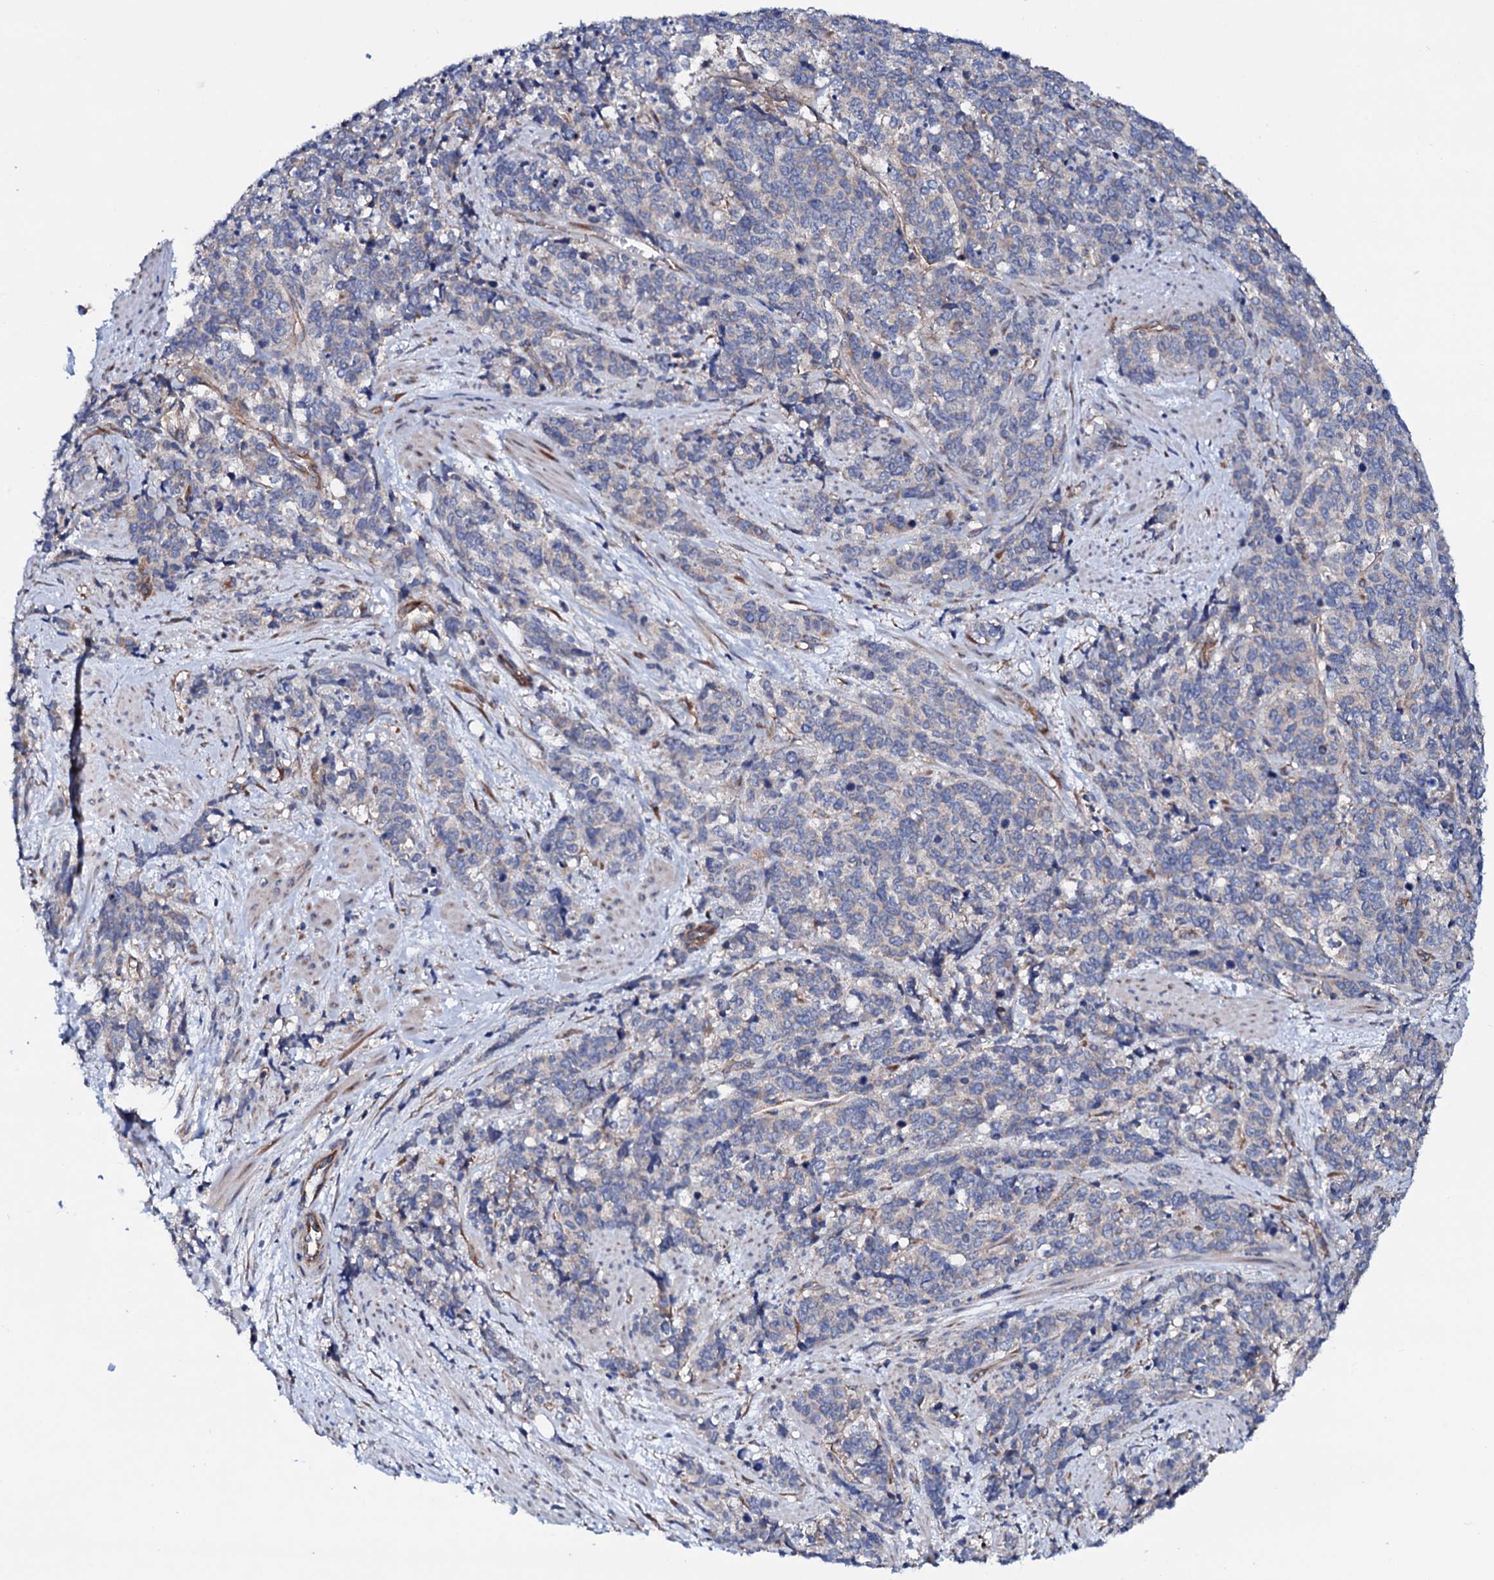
{"staining": {"intensity": "negative", "quantity": "none", "location": "none"}, "tissue": "cervical cancer", "cell_type": "Tumor cells", "image_type": "cancer", "snomed": [{"axis": "morphology", "description": "Squamous cell carcinoma, NOS"}, {"axis": "topography", "description": "Cervix"}], "caption": "This is an immunohistochemistry photomicrograph of cervical cancer (squamous cell carcinoma). There is no staining in tumor cells.", "gene": "STARD13", "patient": {"sex": "female", "age": 60}}